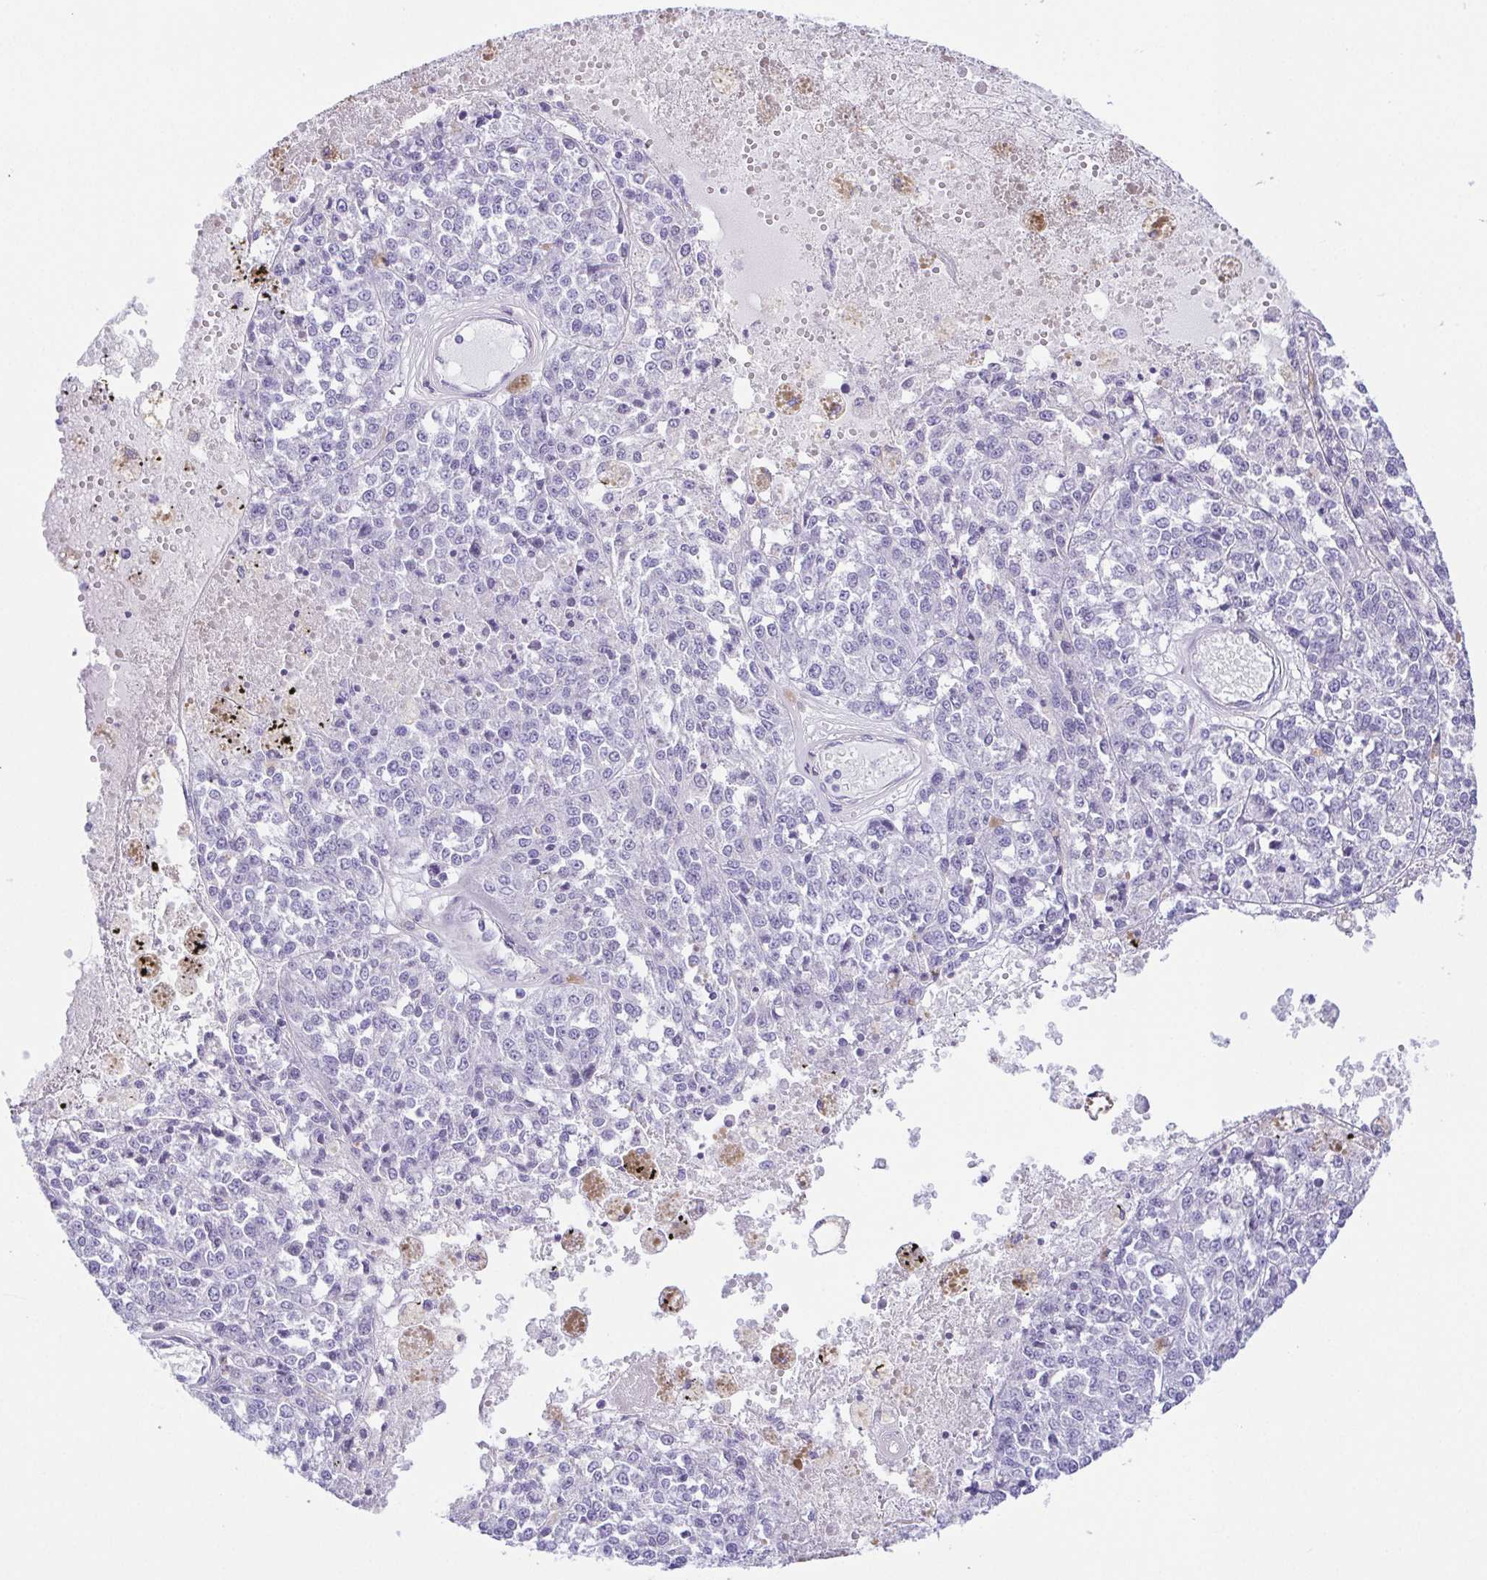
{"staining": {"intensity": "negative", "quantity": "none", "location": "none"}, "tissue": "melanoma", "cell_type": "Tumor cells", "image_type": "cancer", "snomed": [{"axis": "morphology", "description": "Malignant melanoma, Metastatic site"}, {"axis": "topography", "description": "Lymph node"}], "caption": "Melanoma was stained to show a protein in brown. There is no significant positivity in tumor cells.", "gene": "KRTDAP", "patient": {"sex": "female", "age": 64}}